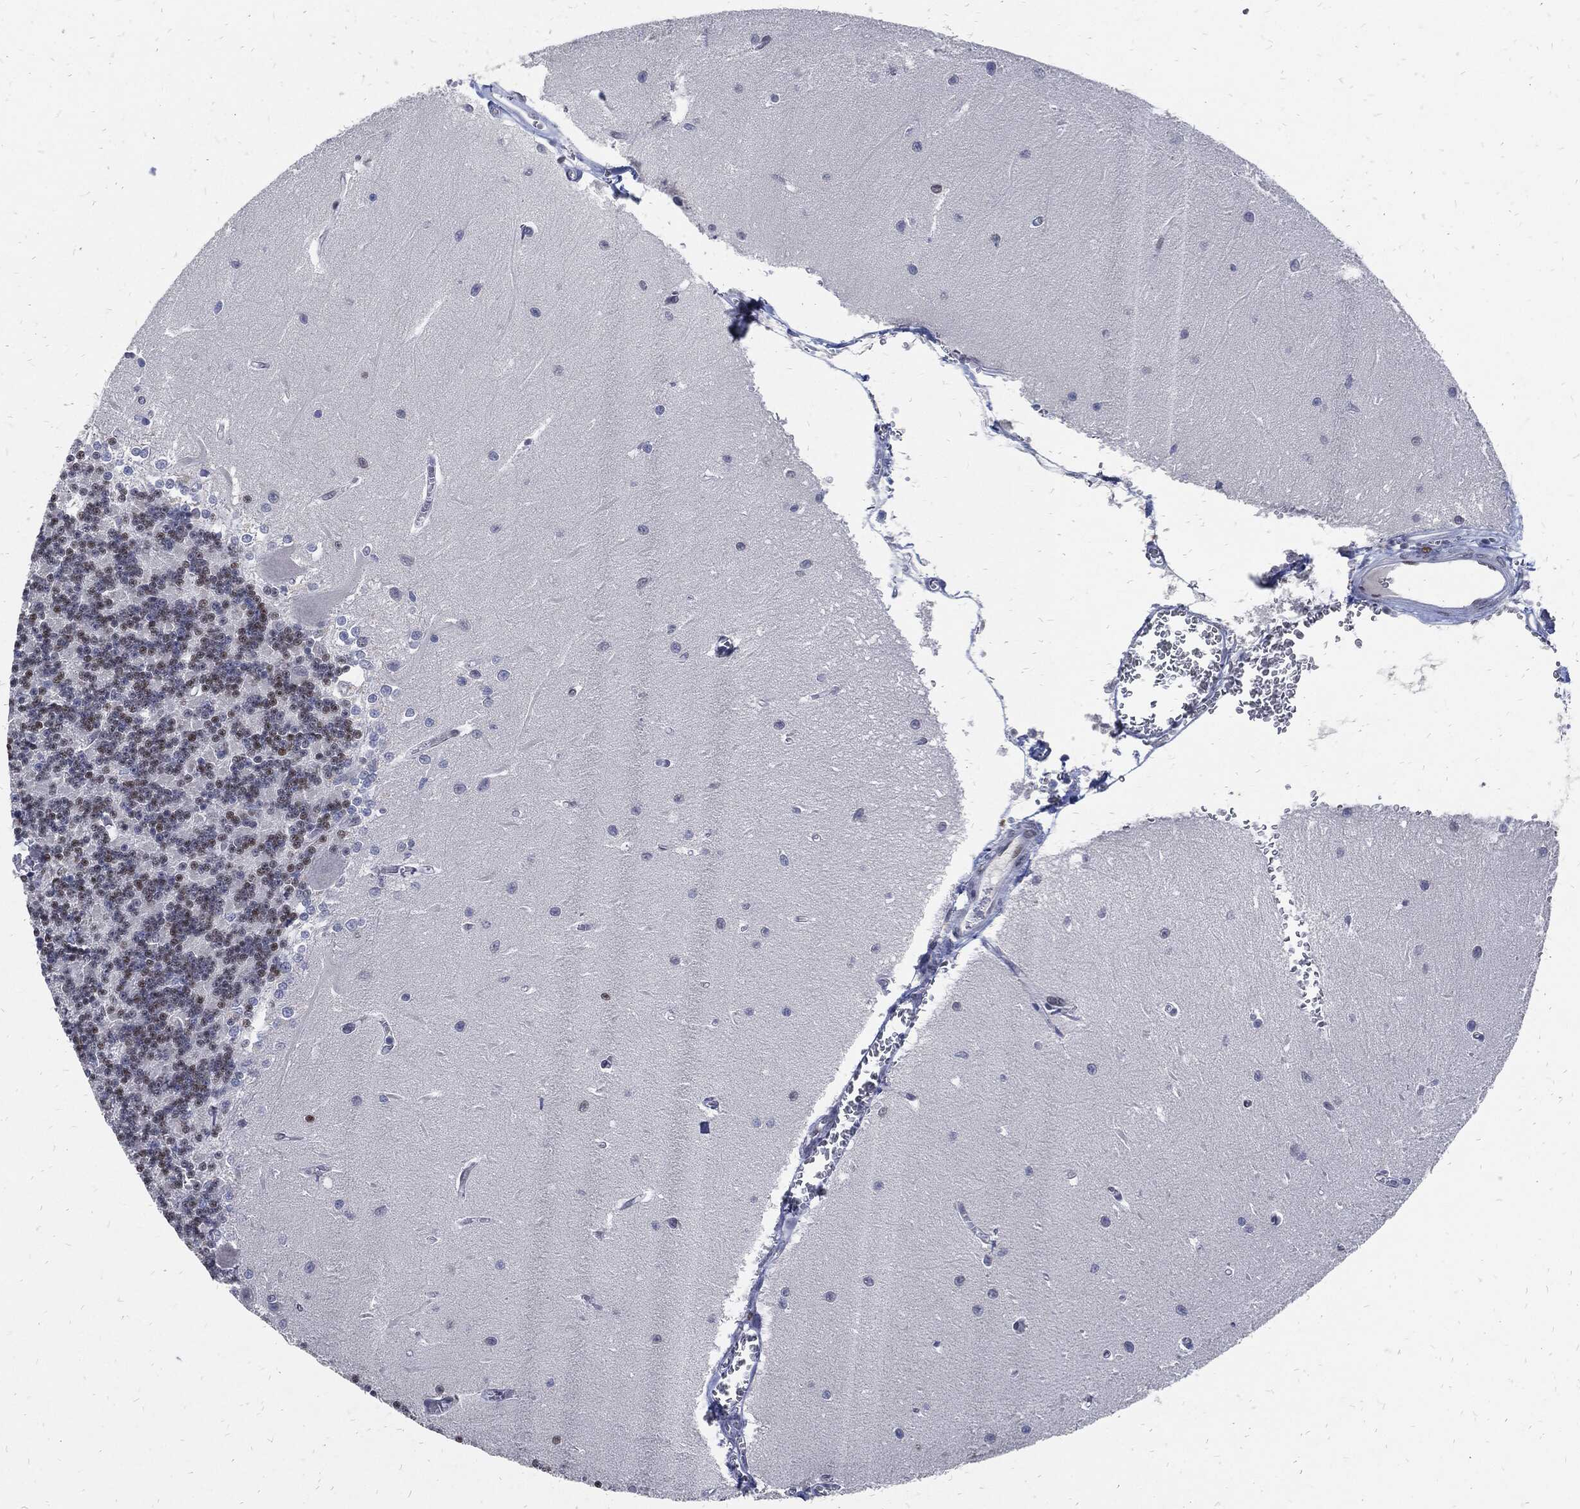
{"staining": {"intensity": "negative", "quantity": "none", "location": "none"}, "tissue": "cerebellum", "cell_type": "Cells in granular layer", "image_type": "normal", "snomed": [{"axis": "morphology", "description": "Normal tissue, NOS"}, {"axis": "topography", "description": "Cerebellum"}], "caption": "The immunohistochemistry (IHC) histopathology image has no significant staining in cells in granular layer of cerebellum.", "gene": "JUN", "patient": {"sex": "male", "age": 37}}